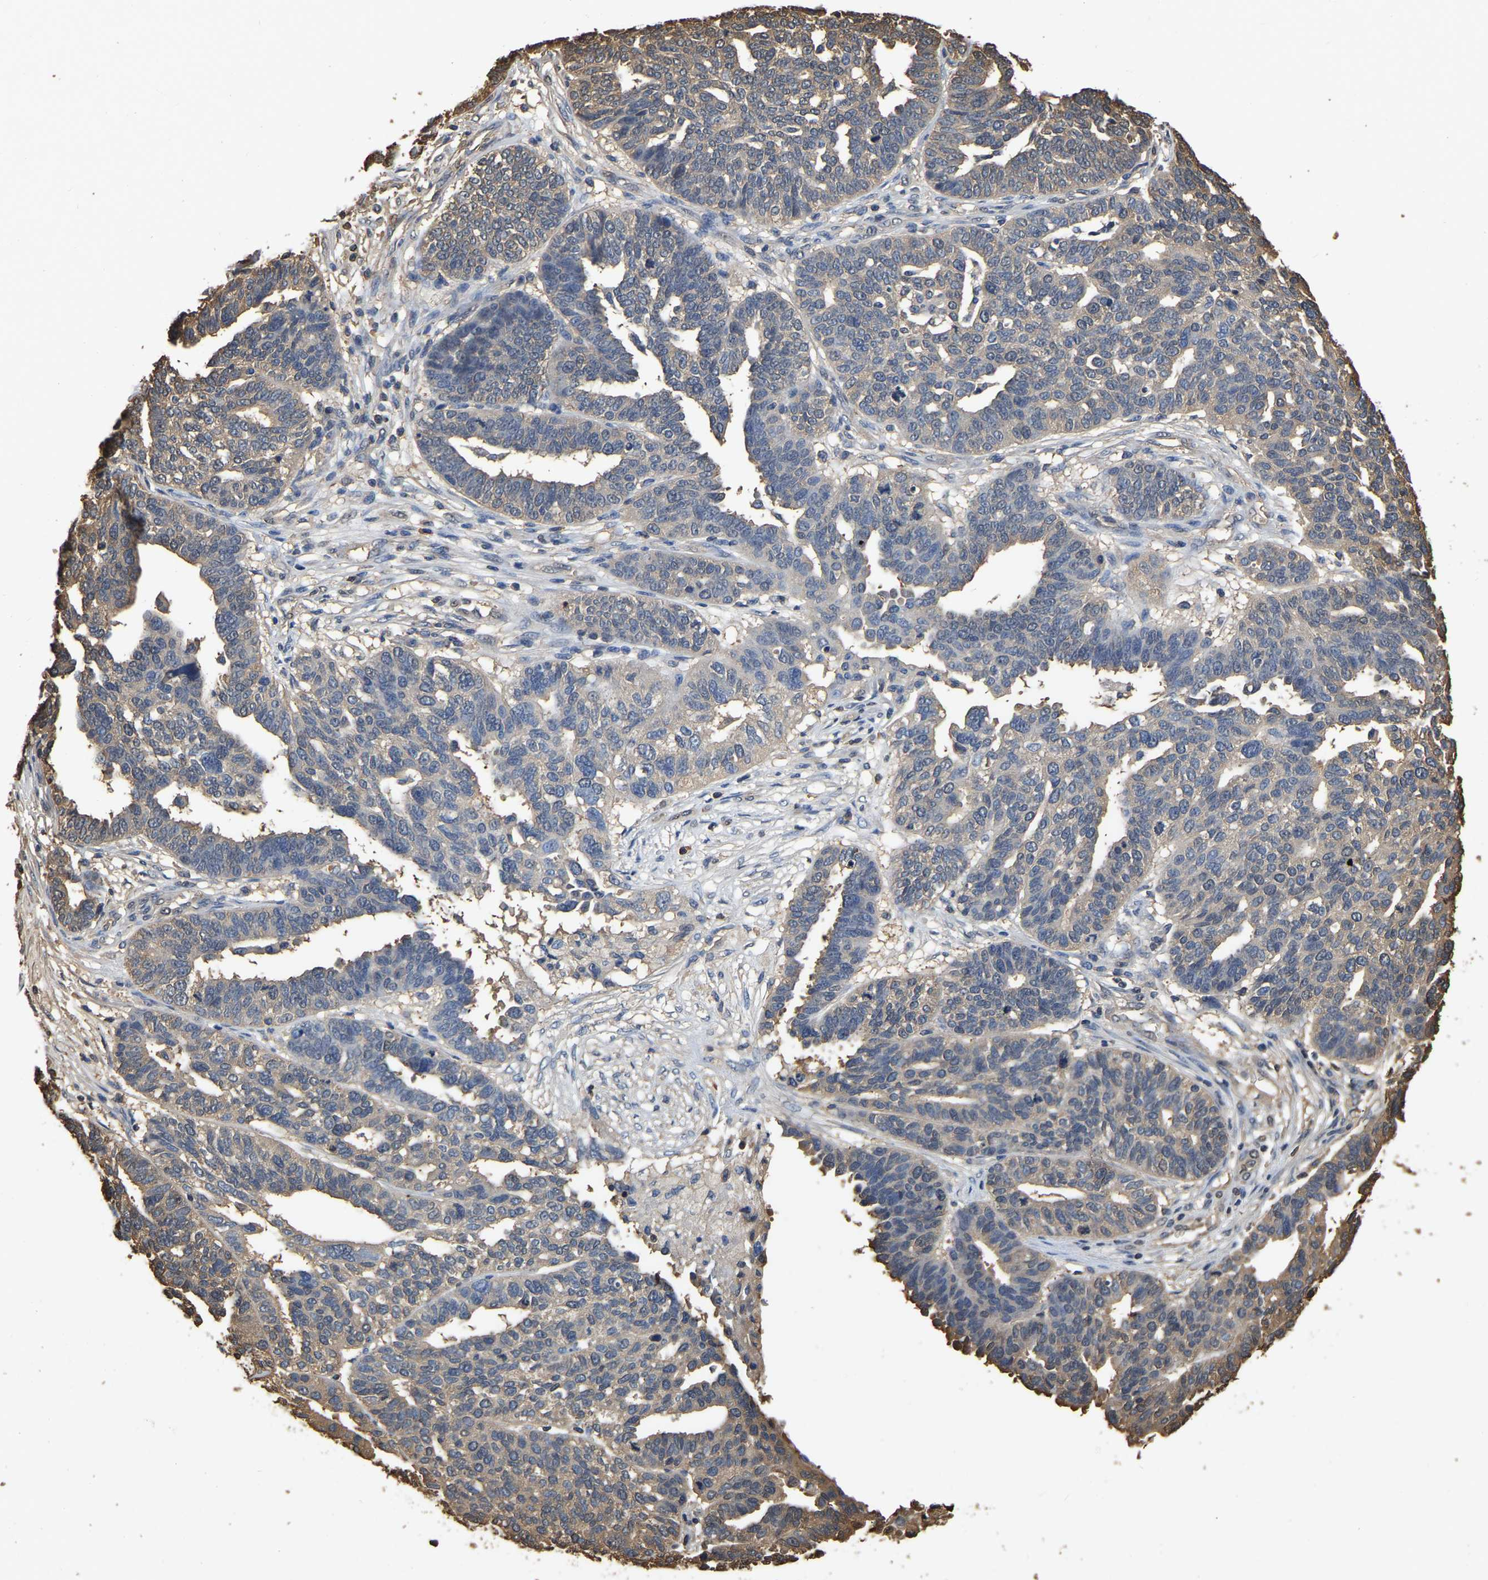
{"staining": {"intensity": "weak", "quantity": "<25%", "location": "cytoplasmic/membranous"}, "tissue": "ovarian cancer", "cell_type": "Tumor cells", "image_type": "cancer", "snomed": [{"axis": "morphology", "description": "Cystadenocarcinoma, serous, NOS"}, {"axis": "topography", "description": "Ovary"}], "caption": "A histopathology image of human ovarian cancer (serous cystadenocarcinoma) is negative for staining in tumor cells.", "gene": "LDHB", "patient": {"sex": "female", "age": 59}}